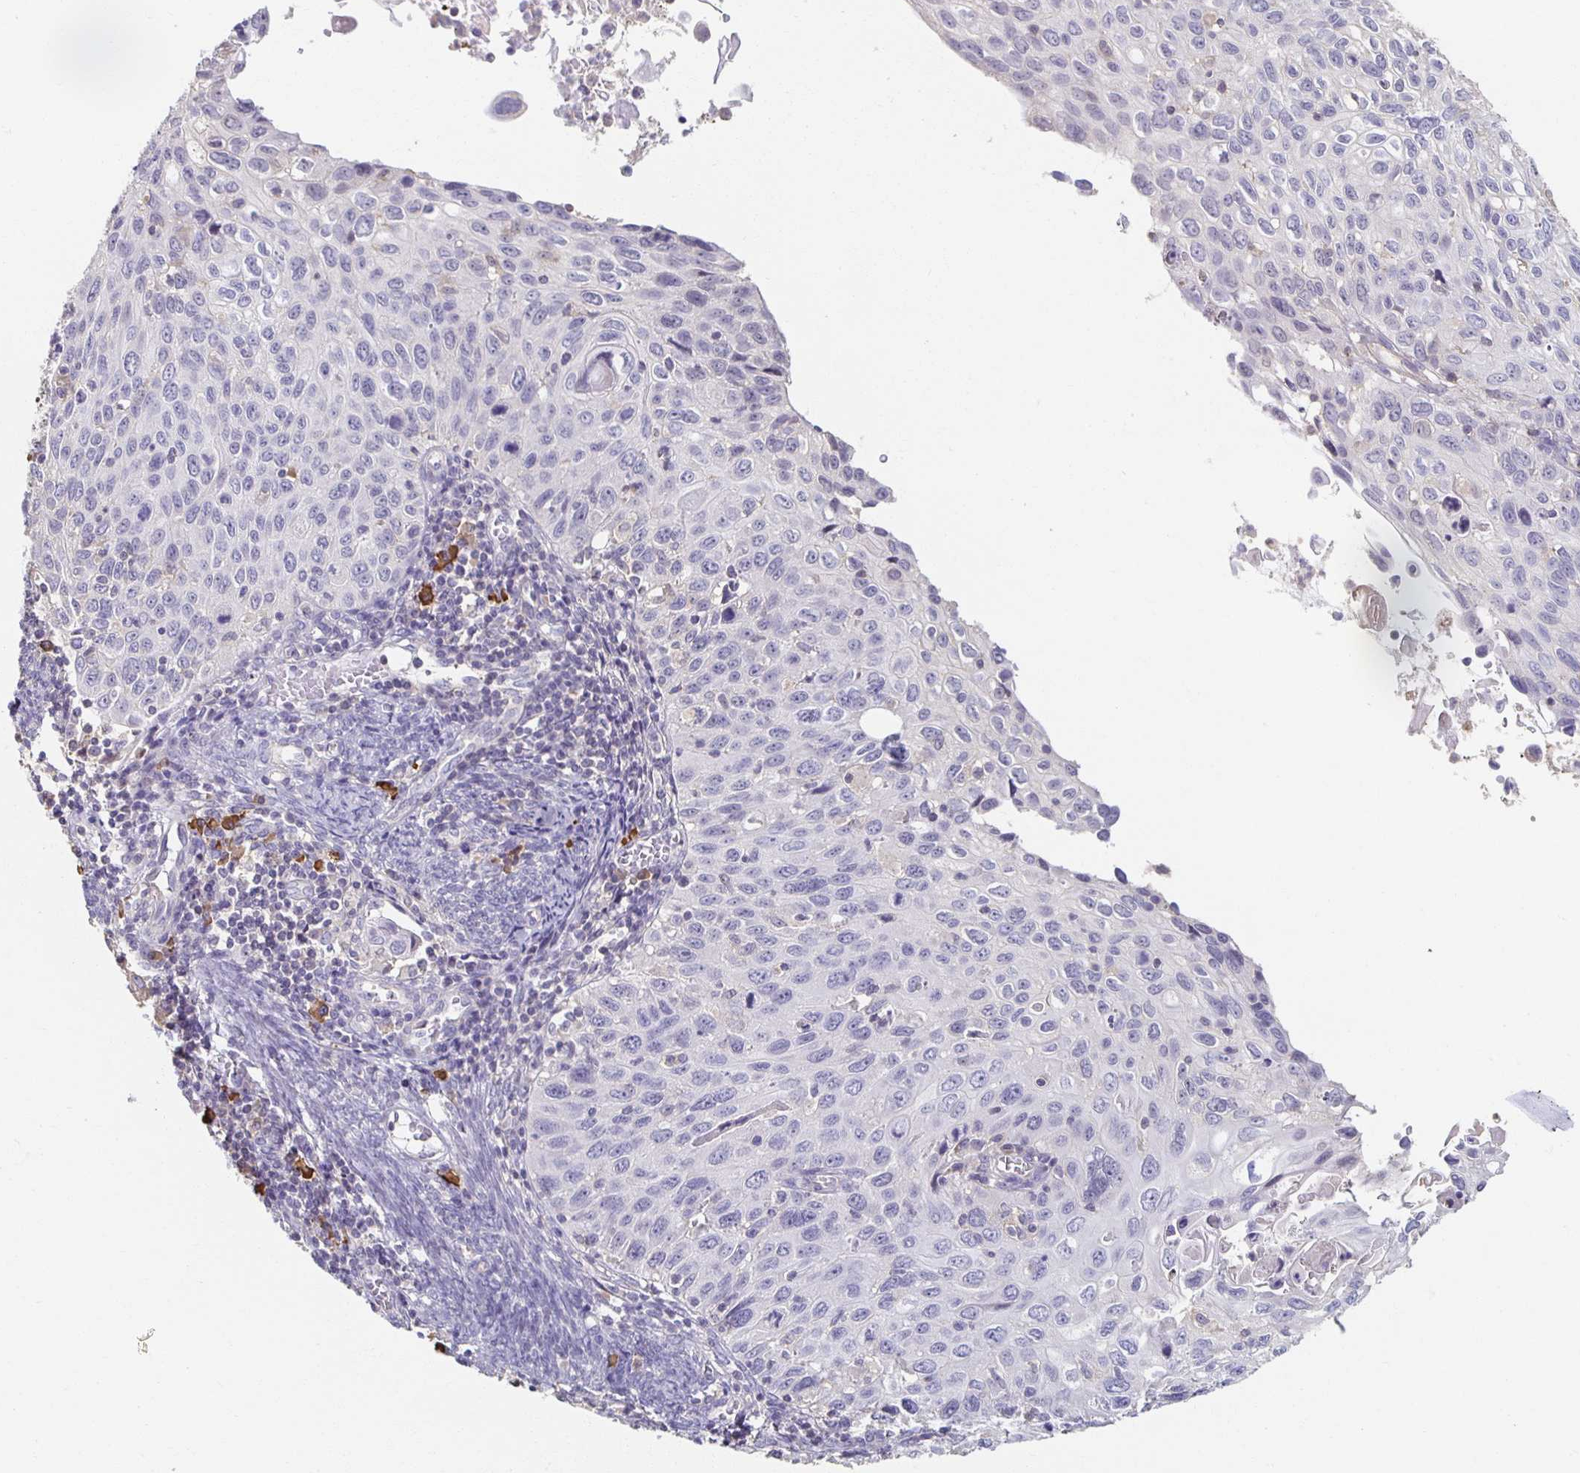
{"staining": {"intensity": "negative", "quantity": "none", "location": "none"}, "tissue": "cervical cancer", "cell_type": "Tumor cells", "image_type": "cancer", "snomed": [{"axis": "morphology", "description": "Squamous cell carcinoma, NOS"}, {"axis": "topography", "description": "Cervix"}], "caption": "The IHC photomicrograph has no significant staining in tumor cells of cervical squamous cell carcinoma tissue. (IHC, brightfield microscopy, high magnification).", "gene": "ZNF692", "patient": {"sex": "female", "age": 70}}